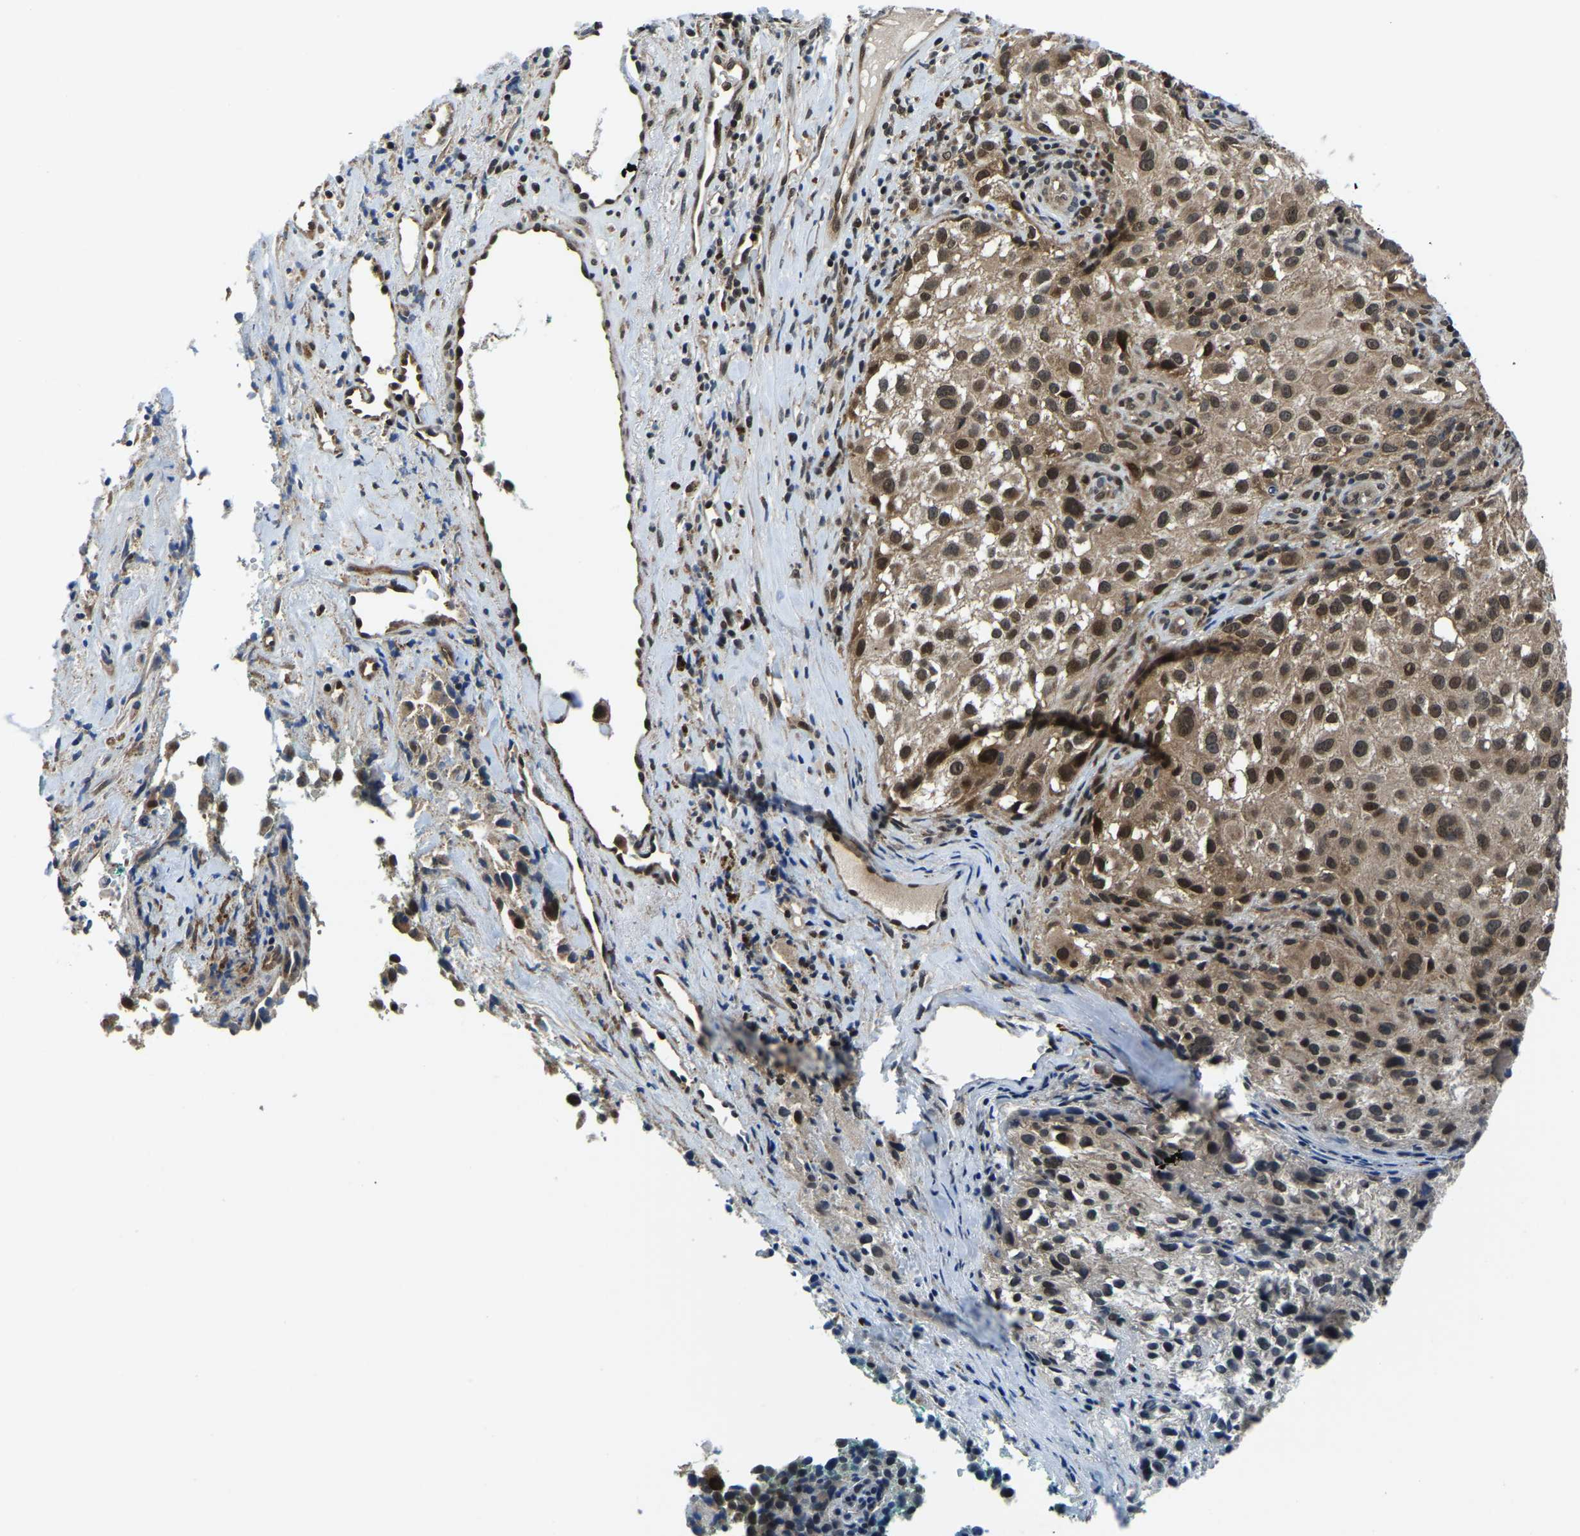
{"staining": {"intensity": "moderate", "quantity": ">75%", "location": "cytoplasmic/membranous,nuclear"}, "tissue": "melanoma", "cell_type": "Tumor cells", "image_type": "cancer", "snomed": [{"axis": "morphology", "description": "Necrosis, NOS"}, {"axis": "morphology", "description": "Malignant melanoma, NOS"}, {"axis": "topography", "description": "Skin"}], "caption": "Immunohistochemical staining of human malignant melanoma exhibits moderate cytoplasmic/membranous and nuclear protein positivity in about >75% of tumor cells.", "gene": "DFFA", "patient": {"sex": "female", "age": 87}}